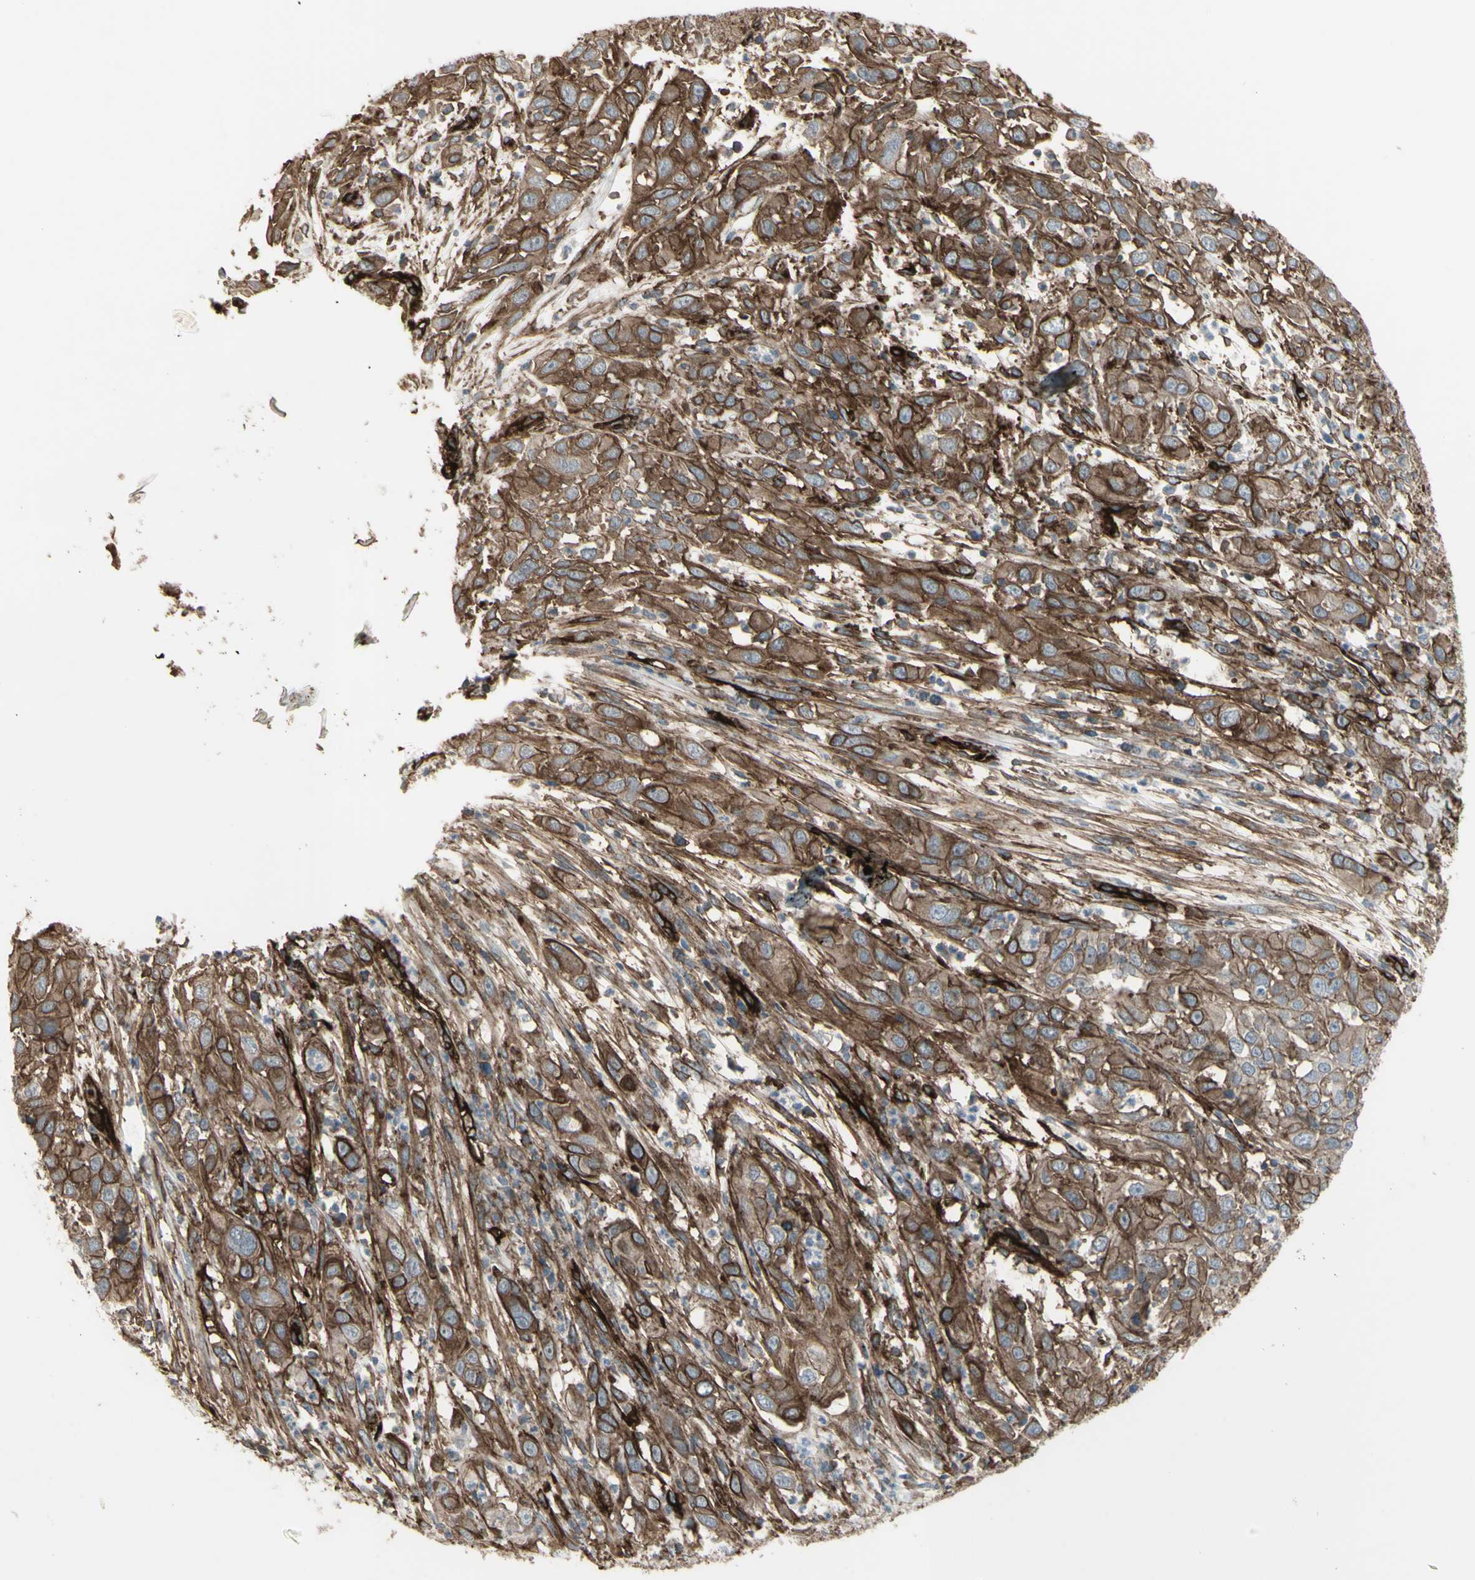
{"staining": {"intensity": "moderate", "quantity": ">75%", "location": "cytoplasmic/membranous"}, "tissue": "cervical cancer", "cell_type": "Tumor cells", "image_type": "cancer", "snomed": [{"axis": "morphology", "description": "Squamous cell carcinoma, NOS"}, {"axis": "topography", "description": "Cervix"}], "caption": "DAB immunohistochemical staining of human cervical cancer (squamous cell carcinoma) reveals moderate cytoplasmic/membranous protein expression in about >75% of tumor cells.", "gene": "CD276", "patient": {"sex": "female", "age": 32}}